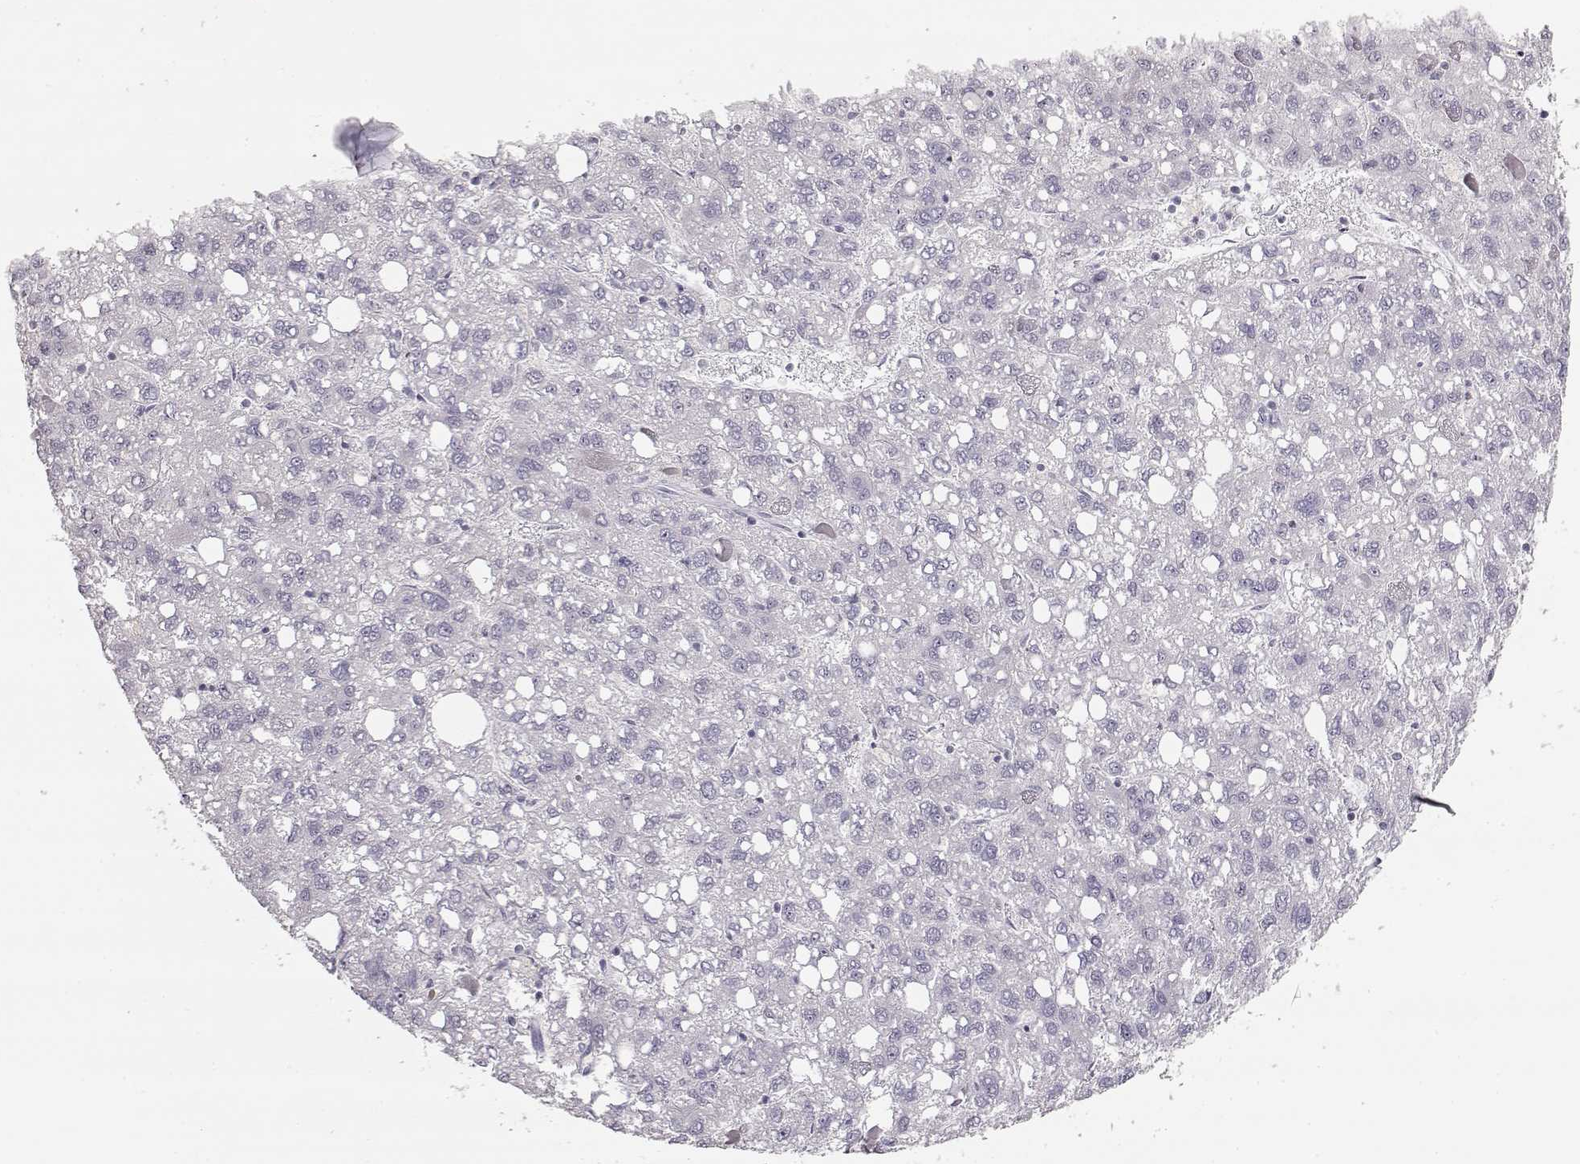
{"staining": {"intensity": "negative", "quantity": "none", "location": "none"}, "tissue": "liver cancer", "cell_type": "Tumor cells", "image_type": "cancer", "snomed": [{"axis": "morphology", "description": "Carcinoma, Hepatocellular, NOS"}, {"axis": "topography", "description": "Liver"}], "caption": "The histopathology image exhibits no significant staining in tumor cells of hepatocellular carcinoma (liver).", "gene": "S100B", "patient": {"sex": "female", "age": 82}}